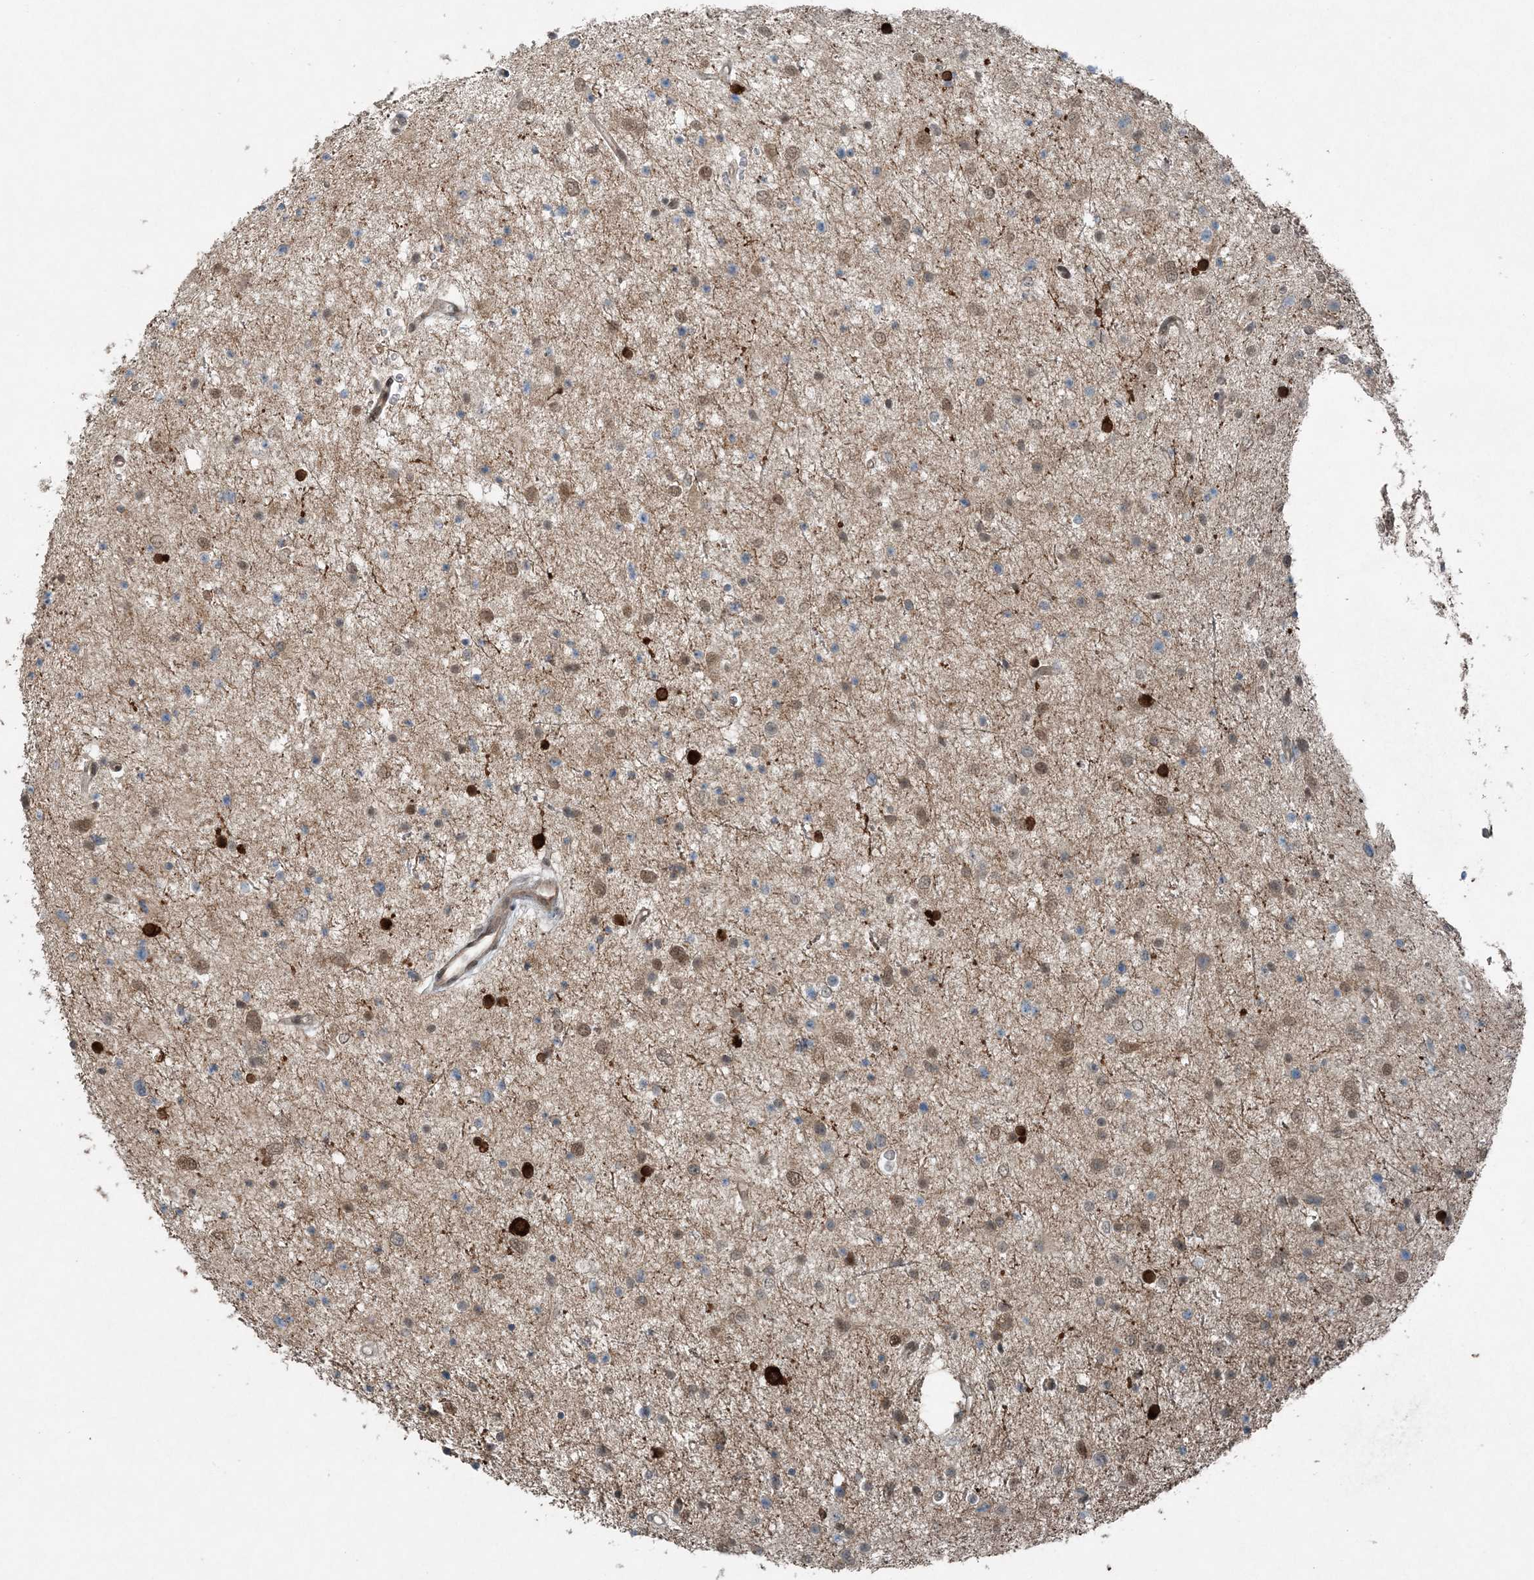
{"staining": {"intensity": "moderate", "quantity": ">75%", "location": "cytoplasmic/membranous,nuclear"}, "tissue": "glioma", "cell_type": "Tumor cells", "image_type": "cancer", "snomed": [{"axis": "morphology", "description": "Glioma, malignant, Low grade"}, {"axis": "topography", "description": "Brain"}], "caption": "Low-grade glioma (malignant) stained for a protein reveals moderate cytoplasmic/membranous and nuclear positivity in tumor cells.", "gene": "COPS7B", "patient": {"sex": "female", "age": 37}}